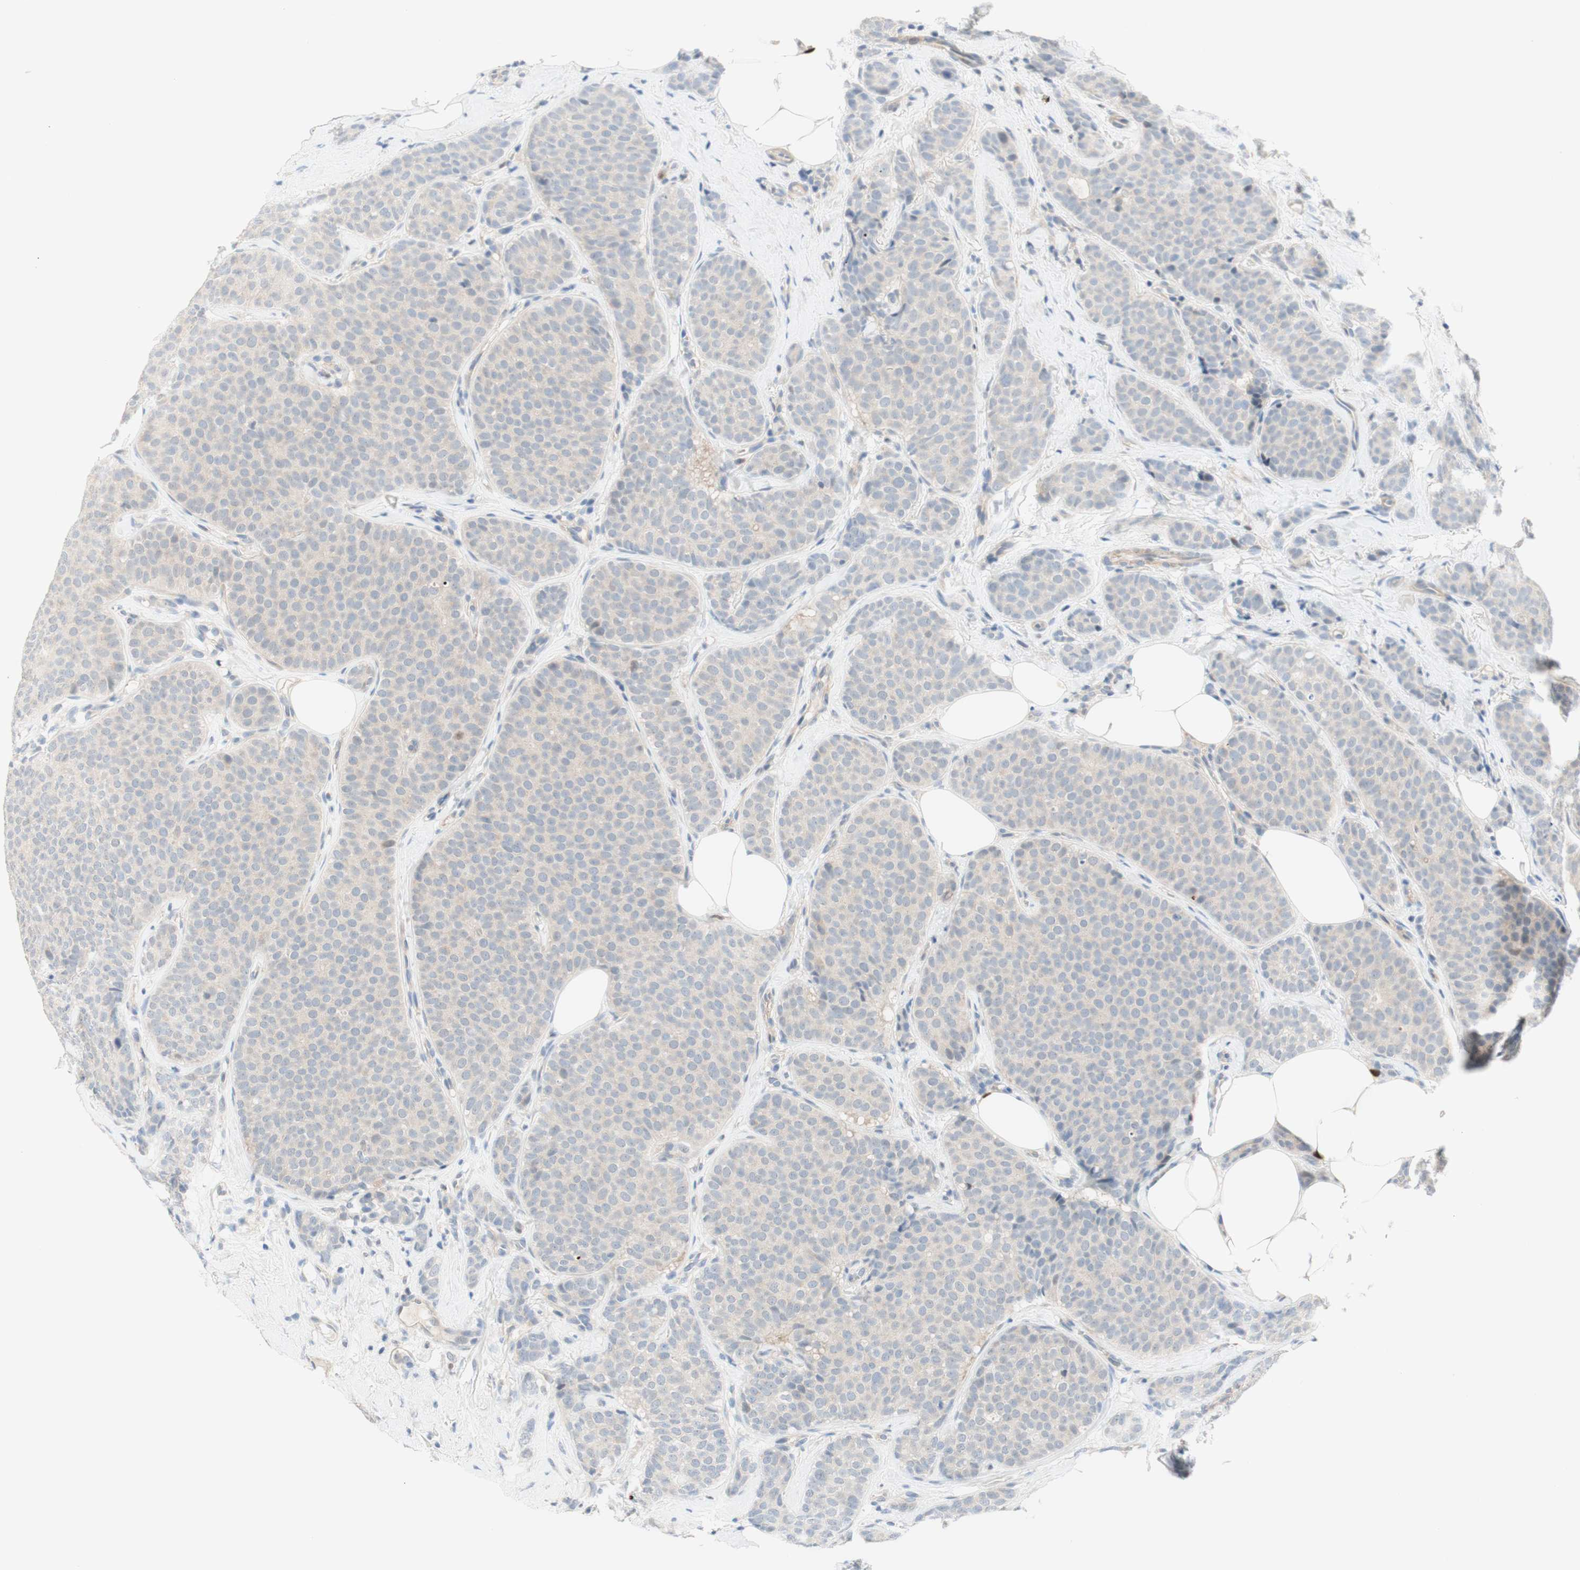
{"staining": {"intensity": "weak", "quantity": "<25%", "location": "cytoplasmic/membranous"}, "tissue": "breast cancer", "cell_type": "Tumor cells", "image_type": "cancer", "snomed": [{"axis": "morphology", "description": "Lobular carcinoma"}, {"axis": "topography", "description": "Skin"}, {"axis": "topography", "description": "Breast"}], "caption": "Lobular carcinoma (breast) was stained to show a protein in brown. There is no significant expression in tumor cells.", "gene": "RFNG", "patient": {"sex": "female", "age": 46}}